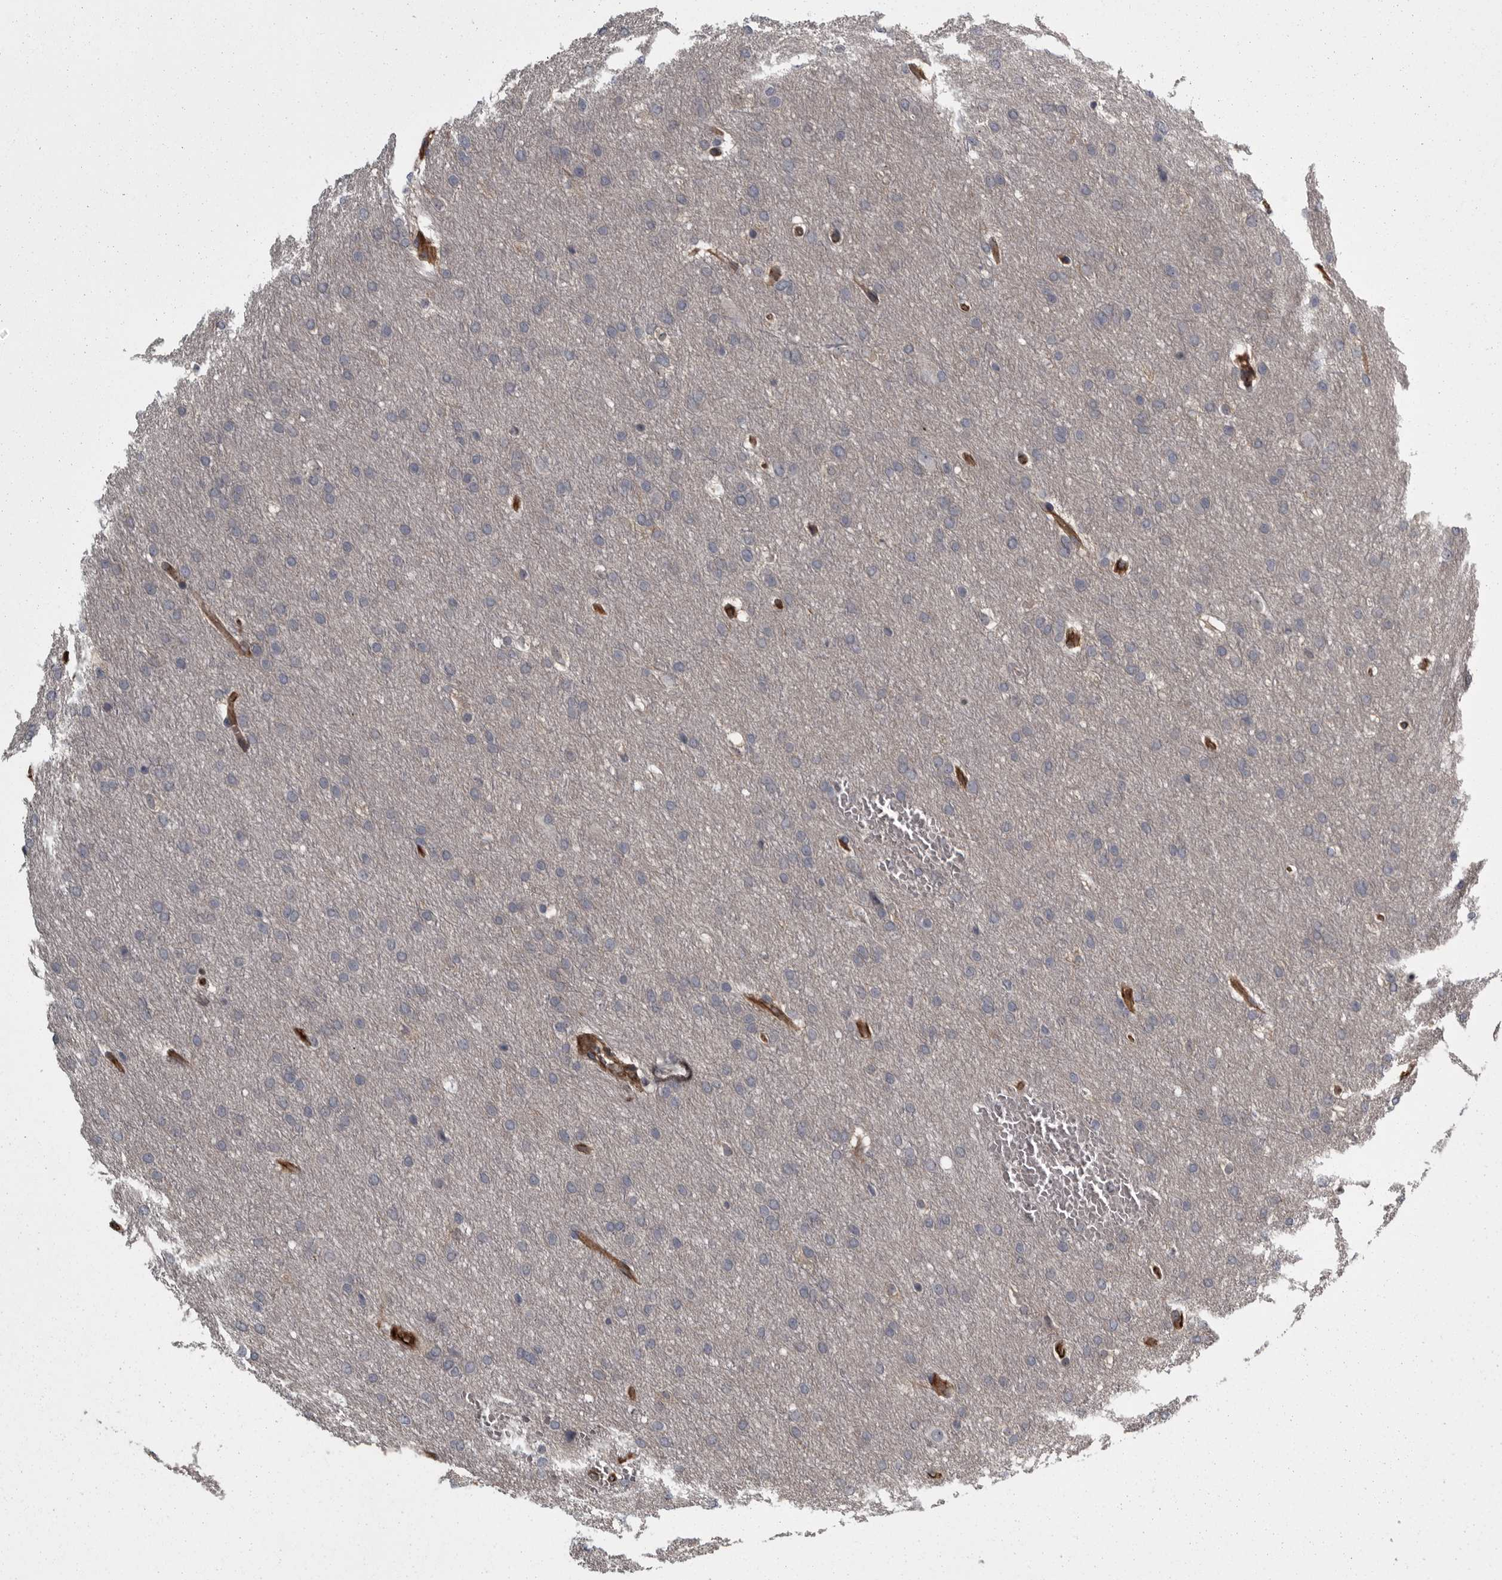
{"staining": {"intensity": "negative", "quantity": "none", "location": "none"}, "tissue": "glioma", "cell_type": "Tumor cells", "image_type": "cancer", "snomed": [{"axis": "morphology", "description": "Glioma, malignant, Low grade"}, {"axis": "topography", "description": "Brain"}], "caption": "This photomicrograph is of malignant glioma (low-grade) stained with immunohistochemistry (IHC) to label a protein in brown with the nuclei are counter-stained blue. There is no staining in tumor cells. (DAB IHC, high magnification).", "gene": "FAAP100", "patient": {"sex": "female", "age": 37}}